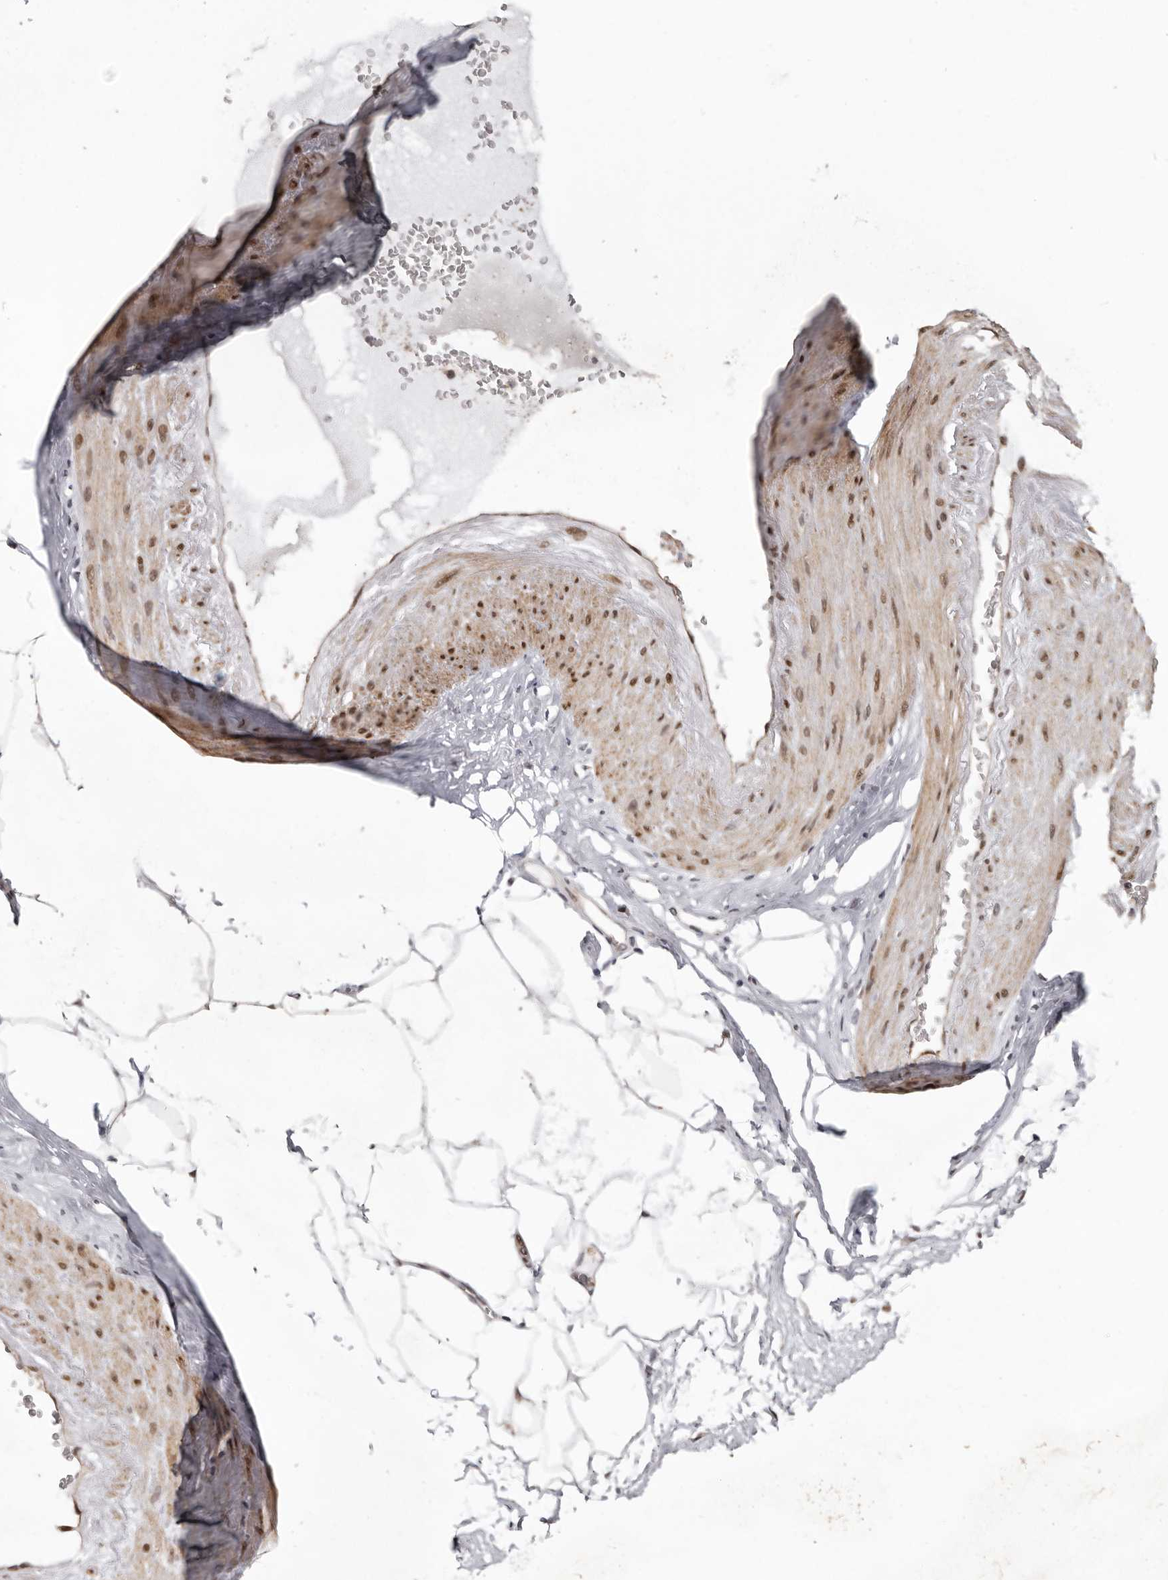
{"staining": {"intensity": "moderate", "quantity": ">75%", "location": "nuclear"}, "tissue": "adipose tissue", "cell_type": "Adipocytes", "image_type": "normal", "snomed": [{"axis": "morphology", "description": "Normal tissue, NOS"}, {"axis": "morphology", "description": "Adenocarcinoma, Low grade"}, {"axis": "topography", "description": "Prostate"}, {"axis": "topography", "description": "Peripheral nerve tissue"}], "caption": "A histopathology image showing moderate nuclear positivity in about >75% of adipocytes in normal adipose tissue, as visualized by brown immunohistochemical staining.", "gene": "SMAD7", "patient": {"sex": "male", "age": 63}}